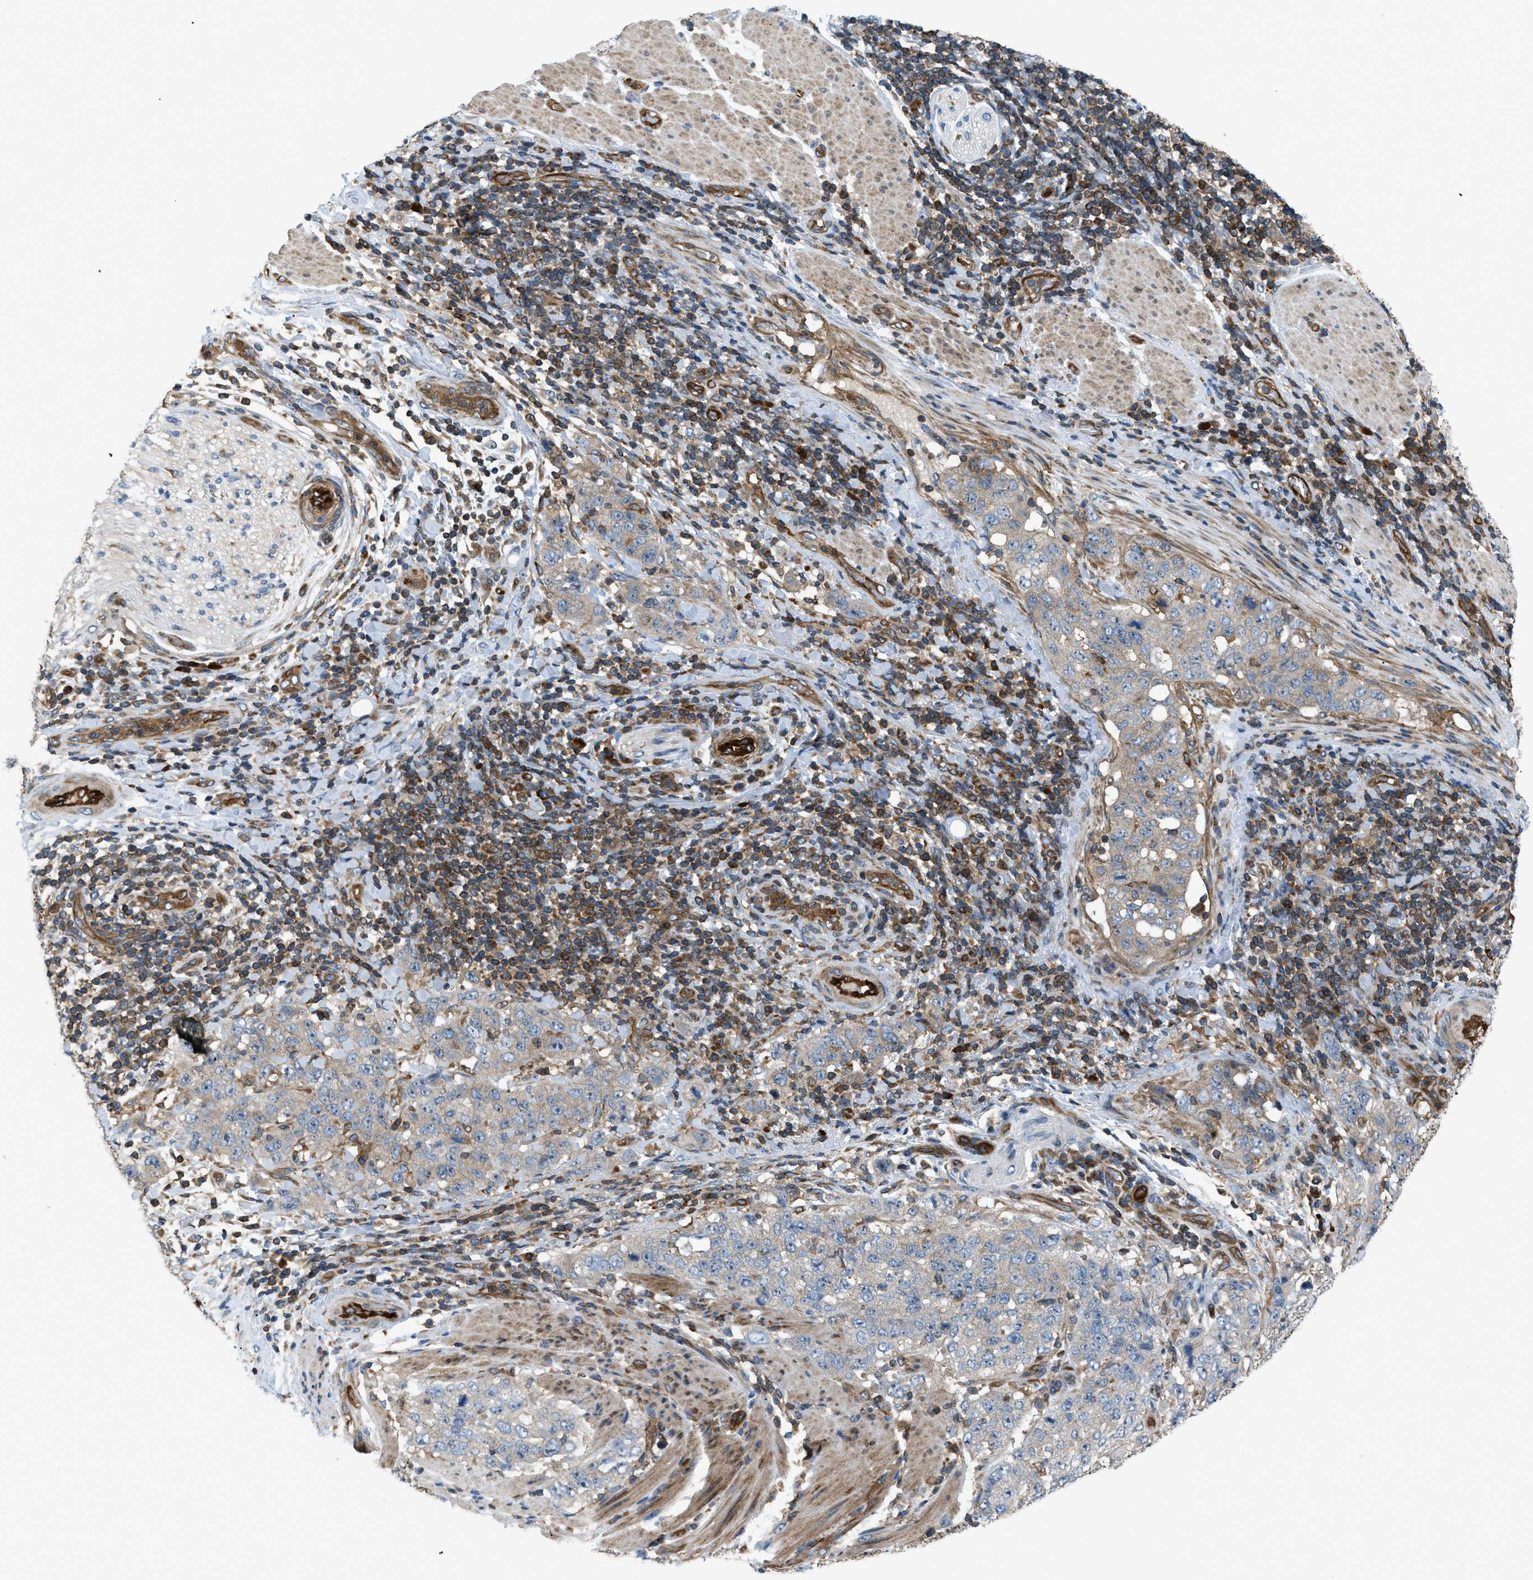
{"staining": {"intensity": "weak", "quantity": "25%-75%", "location": "cytoplasmic/membranous"}, "tissue": "stomach cancer", "cell_type": "Tumor cells", "image_type": "cancer", "snomed": [{"axis": "morphology", "description": "Adenocarcinoma, NOS"}, {"axis": "topography", "description": "Stomach"}], "caption": "This image demonstrates stomach cancer (adenocarcinoma) stained with IHC to label a protein in brown. The cytoplasmic/membranous of tumor cells show weak positivity for the protein. Nuclei are counter-stained blue.", "gene": "ATP2A3", "patient": {"sex": "male", "age": 48}}